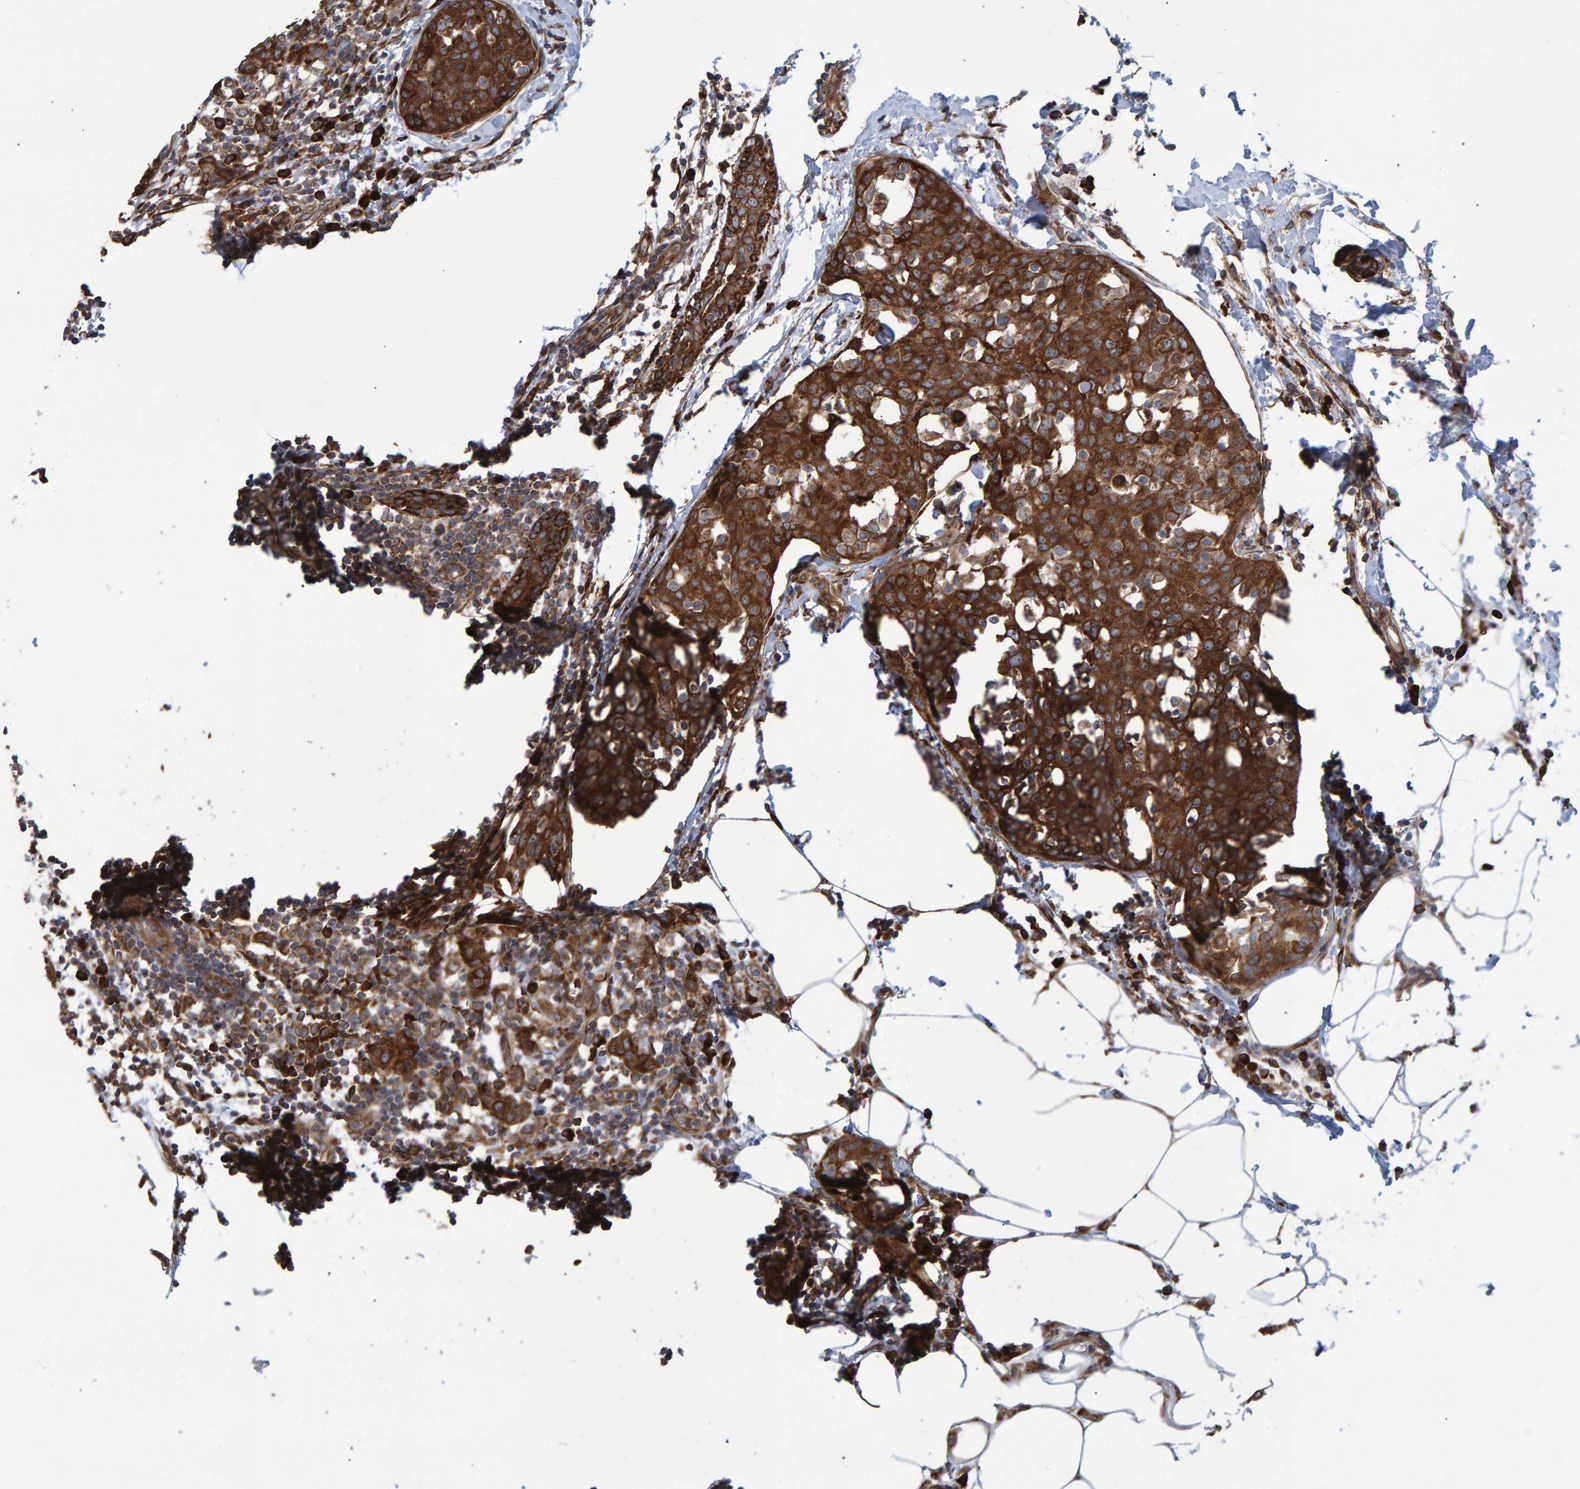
{"staining": {"intensity": "strong", "quantity": ">75%", "location": "cytoplasmic/membranous"}, "tissue": "breast cancer", "cell_type": "Tumor cells", "image_type": "cancer", "snomed": [{"axis": "morphology", "description": "Normal tissue, NOS"}, {"axis": "morphology", "description": "Duct carcinoma"}, {"axis": "topography", "description": "Breast"}], "caption": "Protein expression analysis of breast infiltrating ductal carcinoma shows strong cytoplasmic/membranous expression in about >75% of tumor cells.", "gene": "FAM117A", "patient": {"sex": "female", "age": 37}}